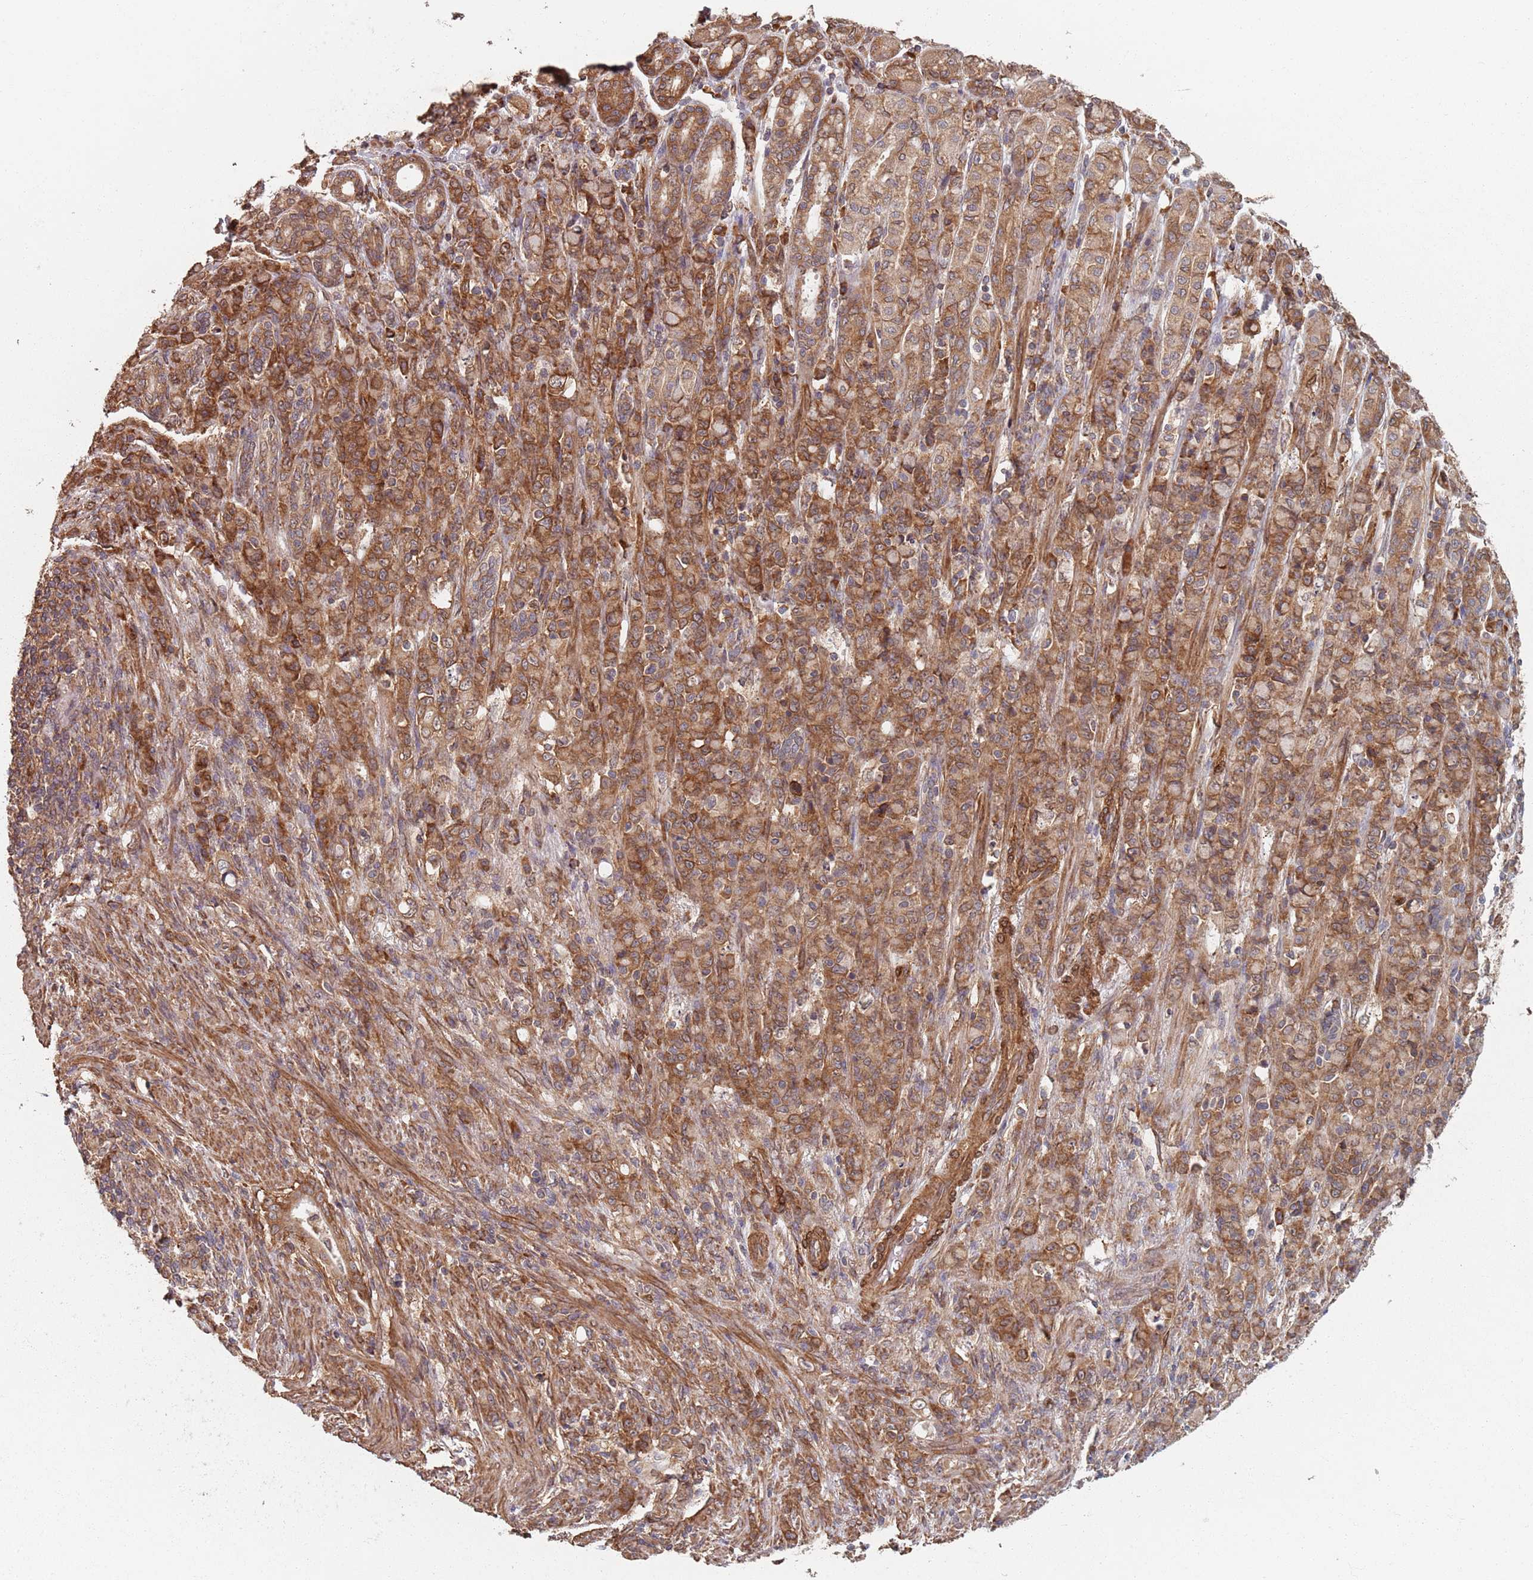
{"staining": {"intensity": "moderate", "quantity": ">75%", "location": "cytoplasmic/membranous"}, "tissue": "stomach cancer", "cell_type": "Tumor cells", "image_type": "cancer", "snomed": [{"axis": "morphology", "description": "Adenocarcinoma, NOS"}, {"axis": "topography", "description": "Stomach"}], "caption": "This image displays IHC staining of stomach adenocarcinoma, with medium moderate cytoplasmic/membranous positivity in approximately >75% of tumor cells.", "gene": "NOTCH3", "patient": {"sex": "female", "age": 79}}